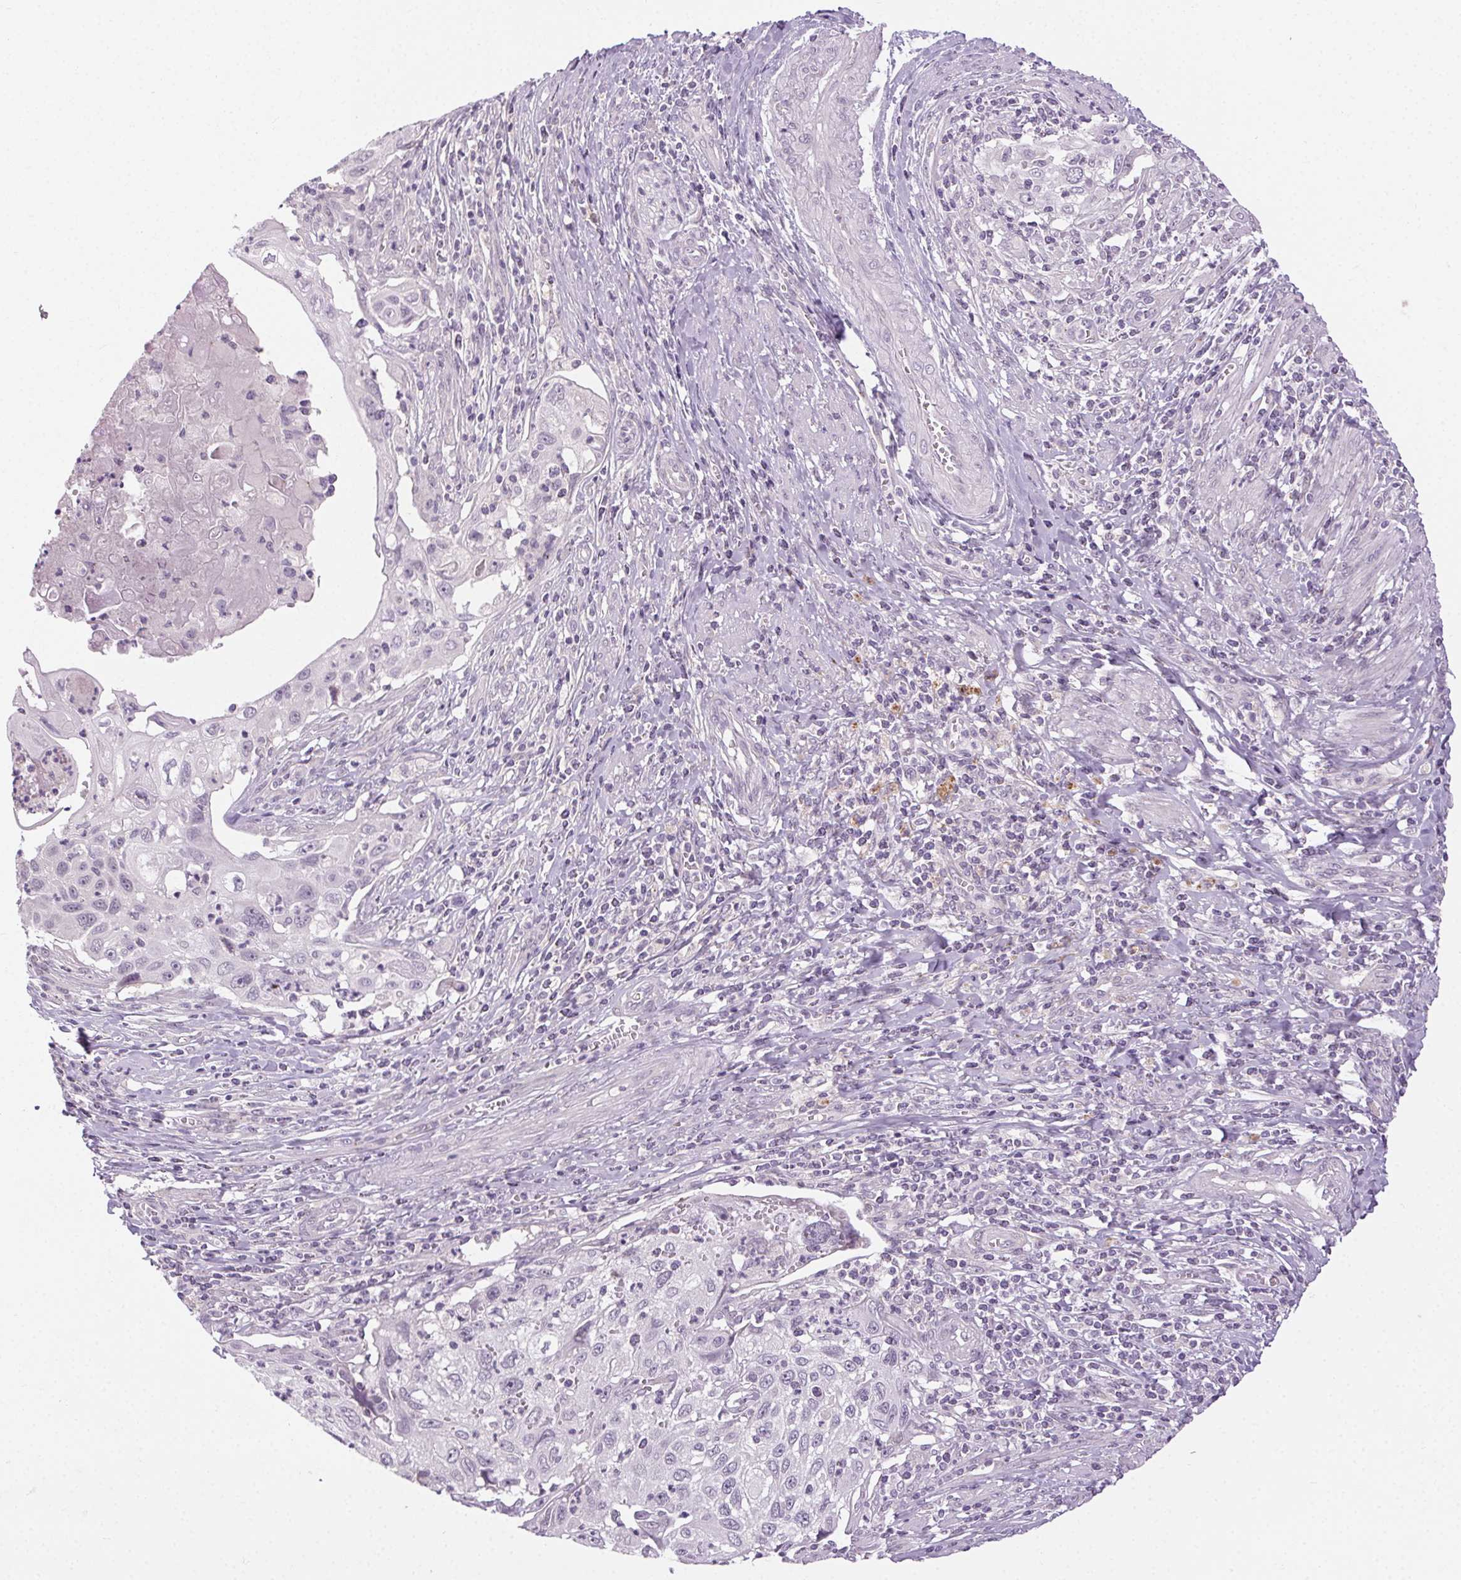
{"staining": {"intensity": "negative", "quantity": "none", "location": "none"}, "tissue": "cervical cancer", "cell_type": "Tumor cells", "image_type": "cancer", "snomed": [{"axis": "morphology", "description": "Squamous cell carcinoma, NOS"}, {"axis": "topography", "description": "Cervix"}], "caption": "An immunohistochemistry micrograph of cervical squamous cell carcinoma is shown. There is no staining in tumor cells of cervical squamous cell carcinoma.", "gene": "FAM168A", "patient": {"sex": "female", "age": 70}}